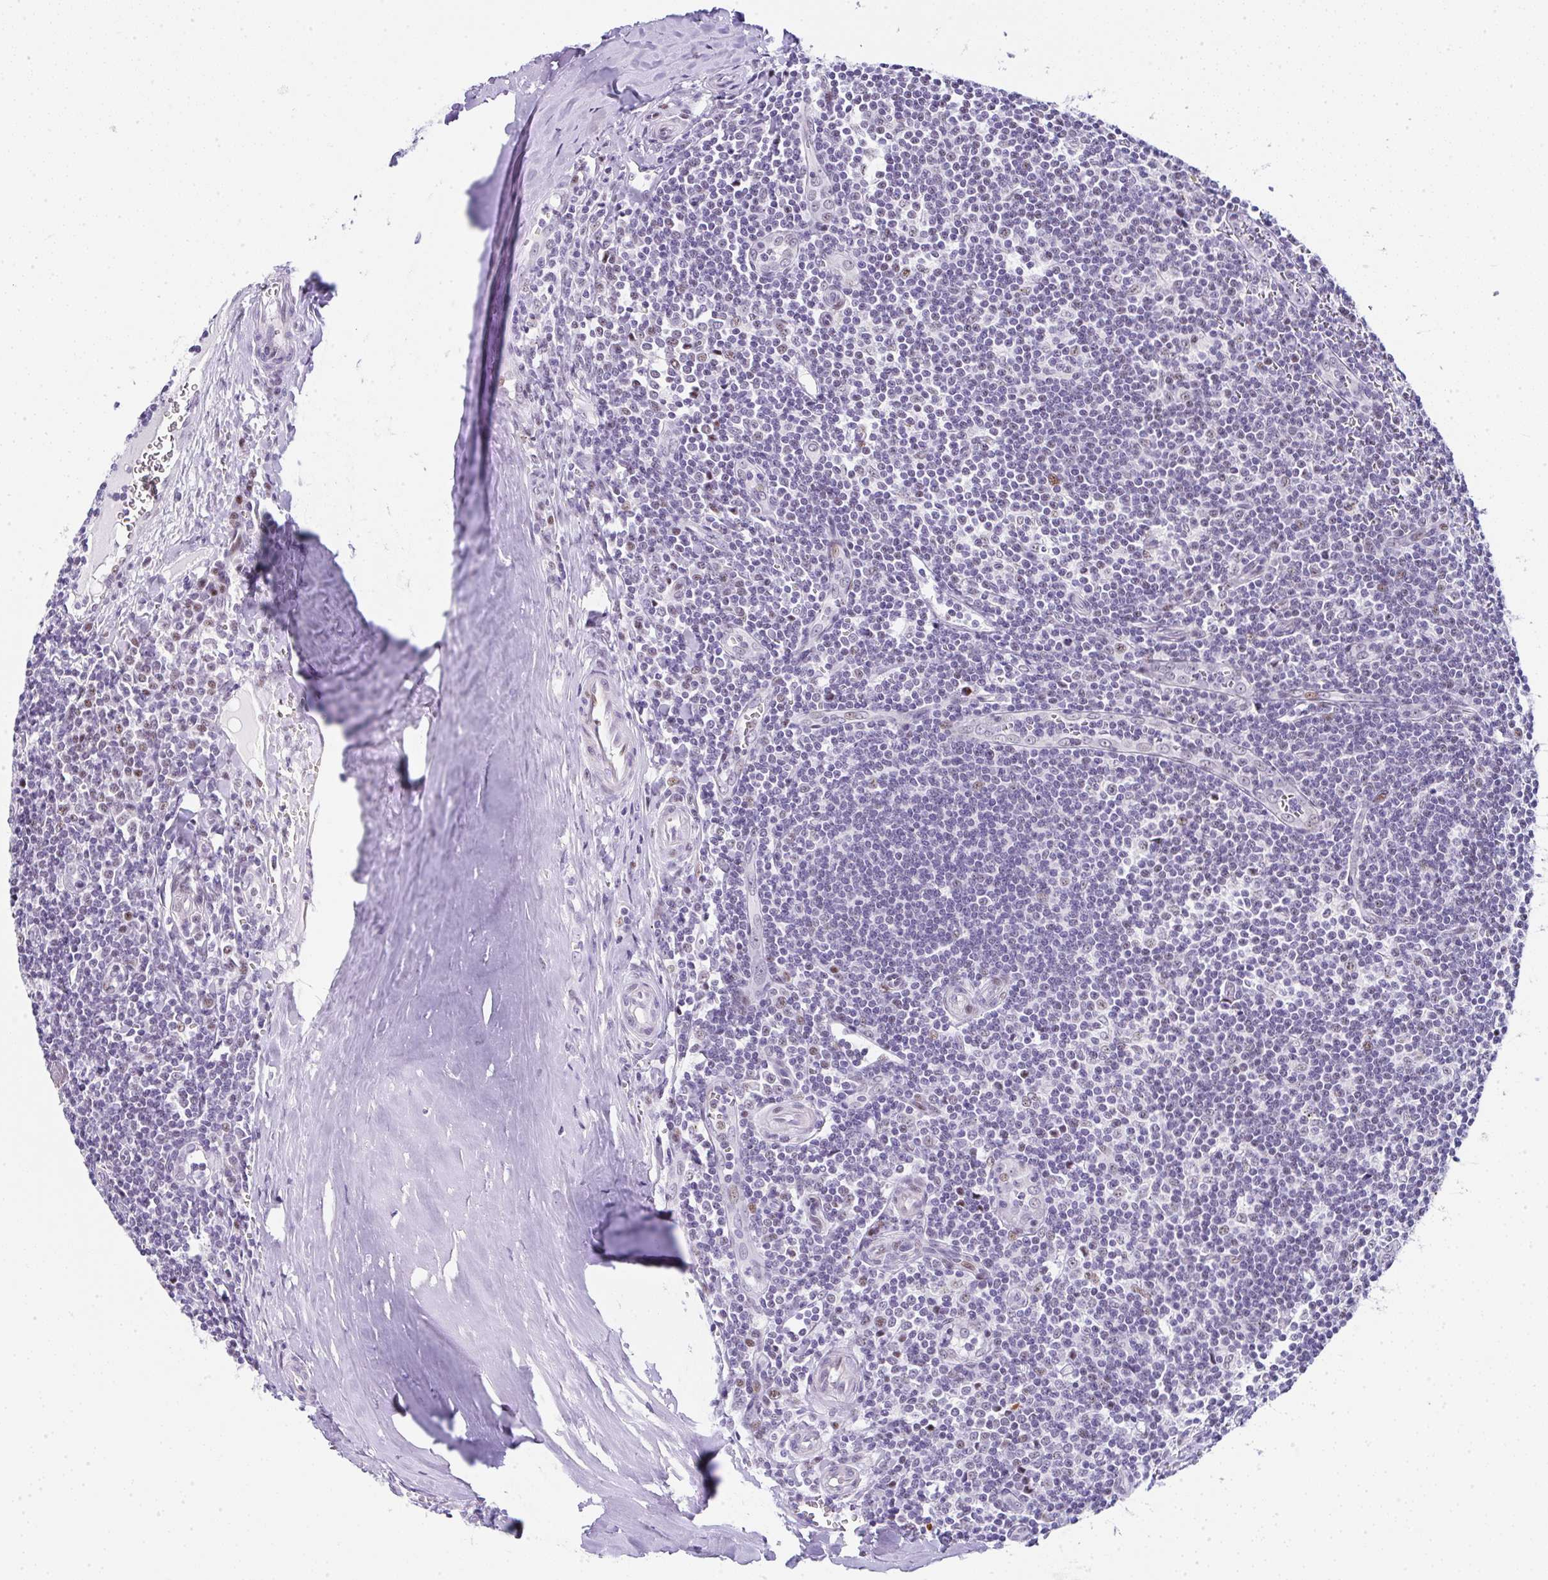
{"staining": {"intensity": "moderate", "quantity": "25%-75%", "location": "nuclear"}, "tissue": "tonsil", "cell_type": "Germinal center cells", "image_type": "normal", "snomed": [{"axis": "morphology", "description": "Normal tissue, NOS"}, {"axis": "topography", "description": "Tonsil"}], "caption": "Moderate nuclear positivity is appreciated in approximately 25%-75% of germinal center cells in benign tonsil.", "gene": "NR1D2", "patient": {"sex": "male", "age": 27}}